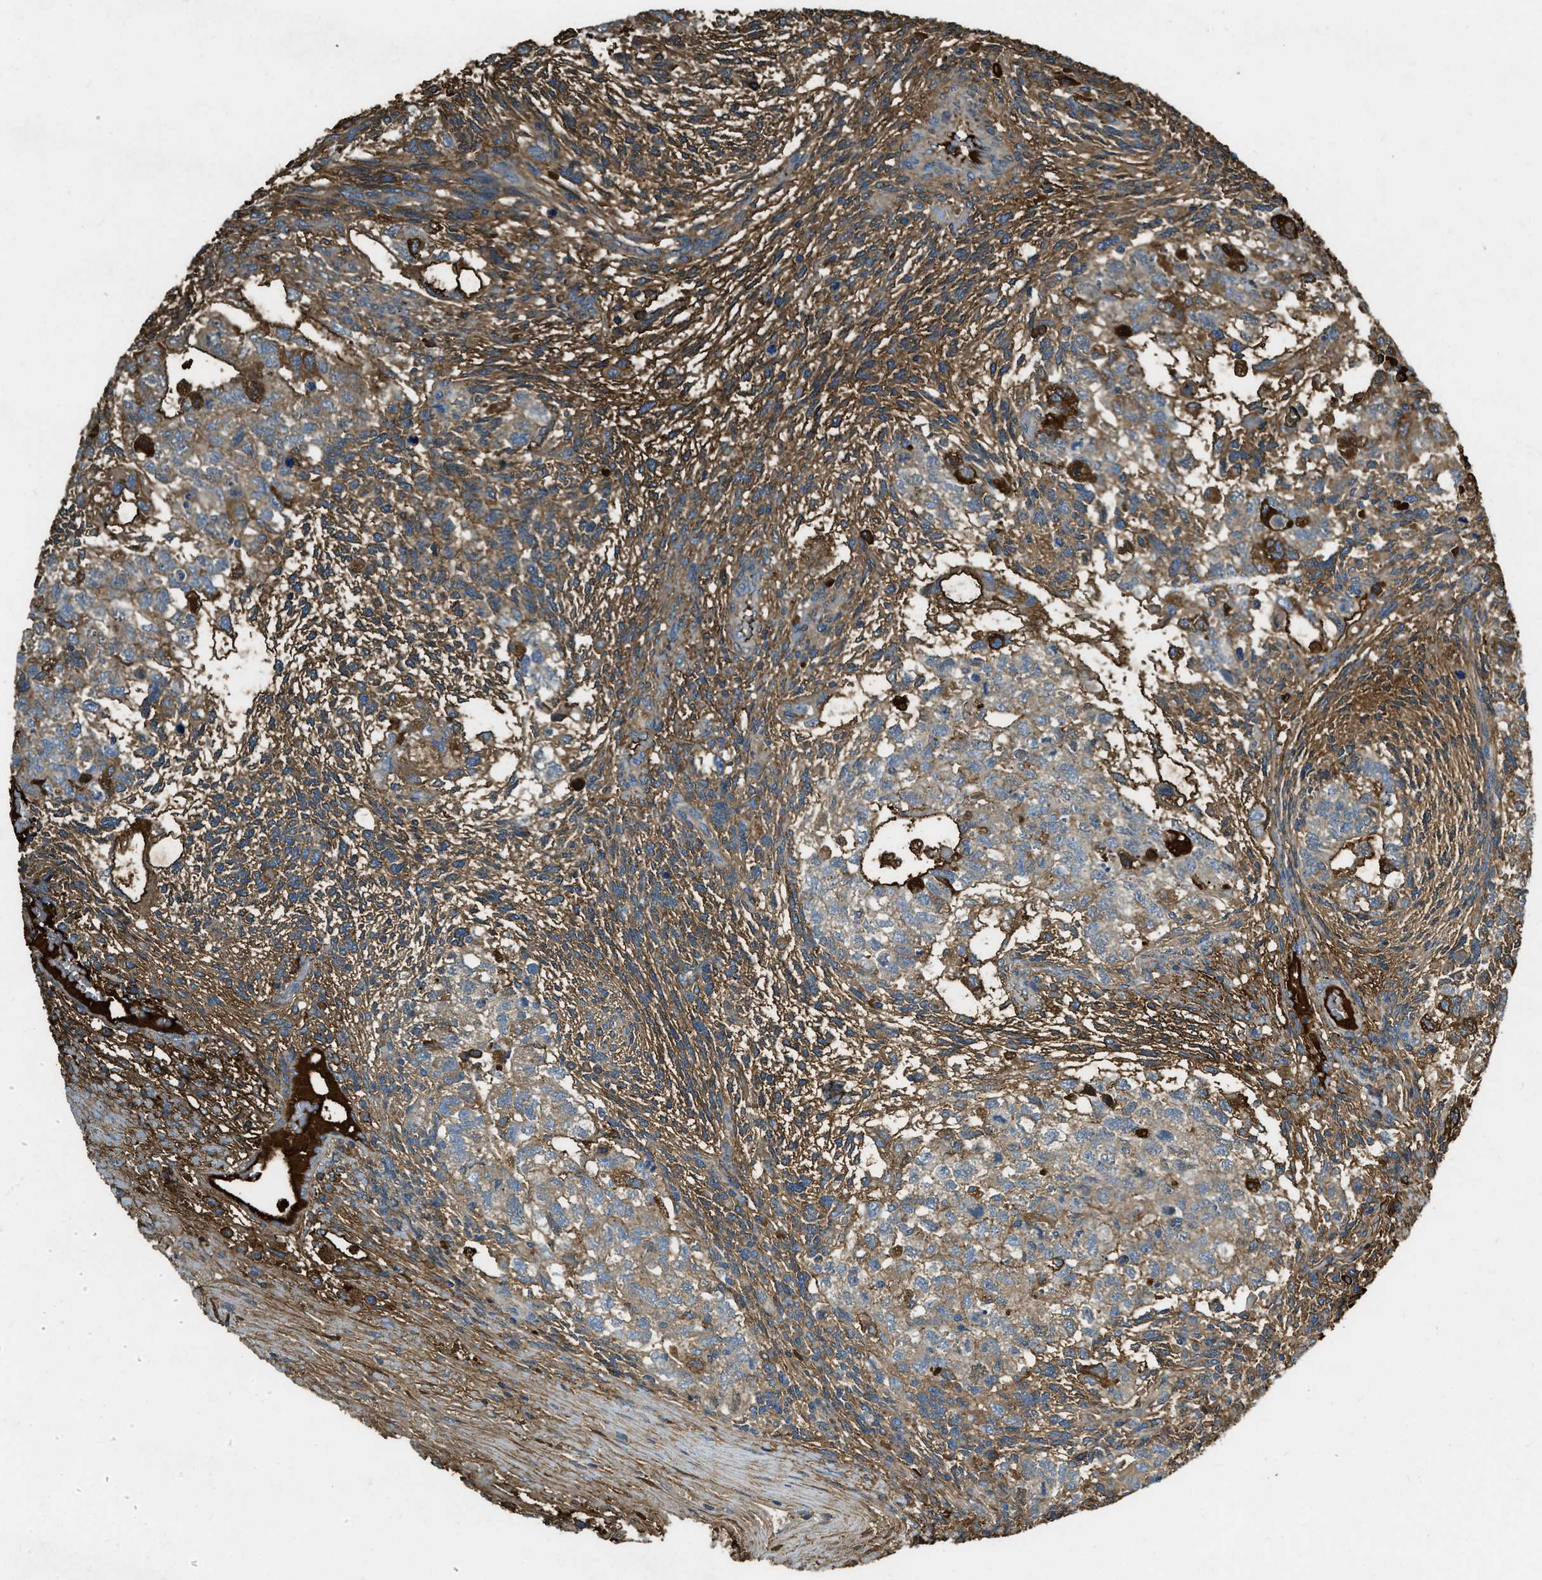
{"staining": {"intensity": "strong", "quantity": "<25%", "location": "cytoplasmic/membranous"}, "tissue": "testis cancer", "cell_type": "Tumor cells", "image_type": "cancer", "snomed": [{"axis": "morphology", "description": "Normal tissue, NOS"}, {"axis": "morphology", "description": "Carcinoma, Embryonal, NOS"}, {"axis": "topography", "description": "Testis"}], "caption": "High-power microscopy captured an IHC image of testis cancer, revealing strong cytoplasmic/membranous positivity in about <25% of tumor cells.", "gene": "PRTN3", "patient": {"sex": "male", "age": 36}}